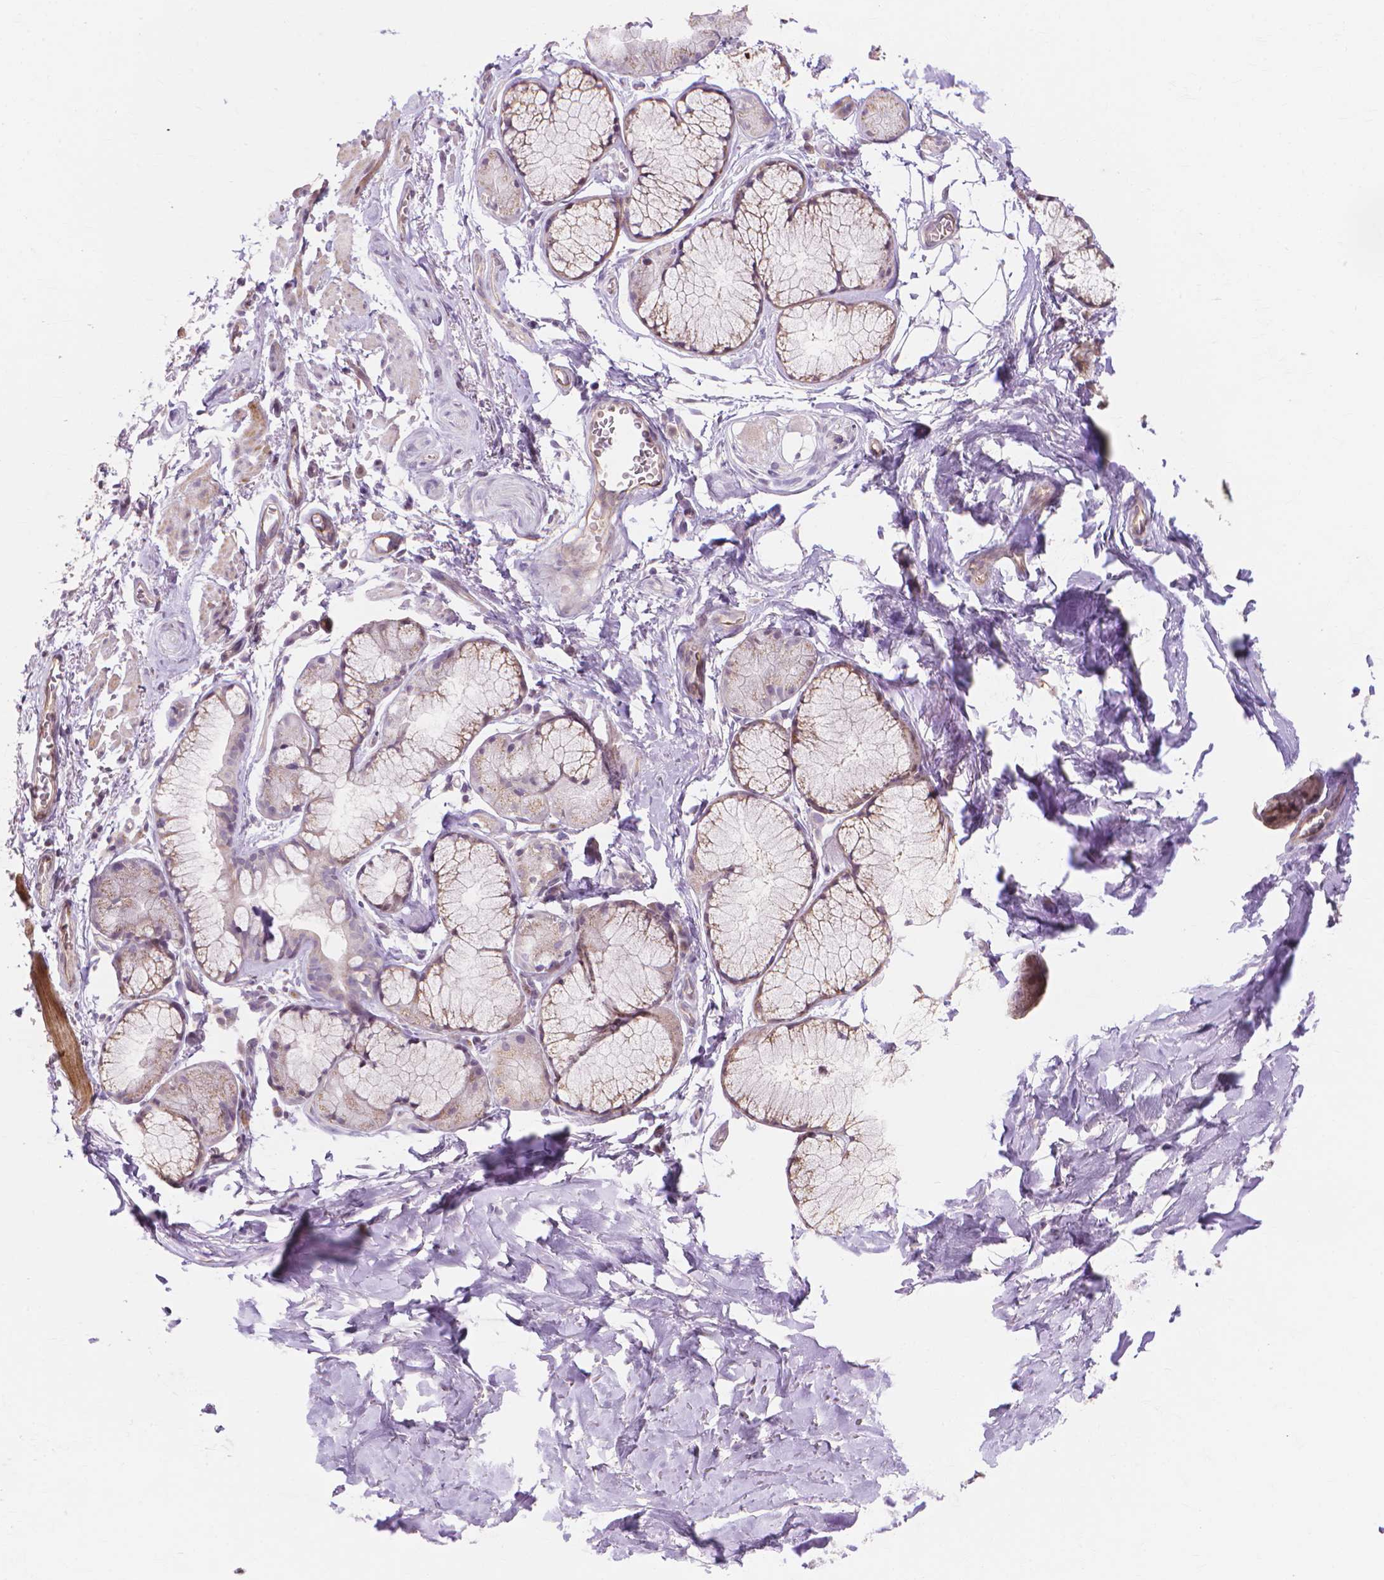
{"staining": {"intensity": "moderate", "quantity": "<25%", "location": "nuclear"}, "tissue": "adipose tissue", "cell_type": "Adipocytes", "image_type": "normal", "snomed": [{"axis": "morphology", "description": "Normal tissue, NOS"}, {"axis": "topography", "description": "Cartilage tissue"}, {"axis": "topography", "description": "Bronchus"}], "caption": "Adipose tissue was stained to show a protein in brown. There is low levels of moderate nuclear staining in about <25% of adipocytes. (Brightfield microscopy of DAB IHC at high magnification).", "gene": "PRDM13", "patient": {"sex": "female", "age": 79}}